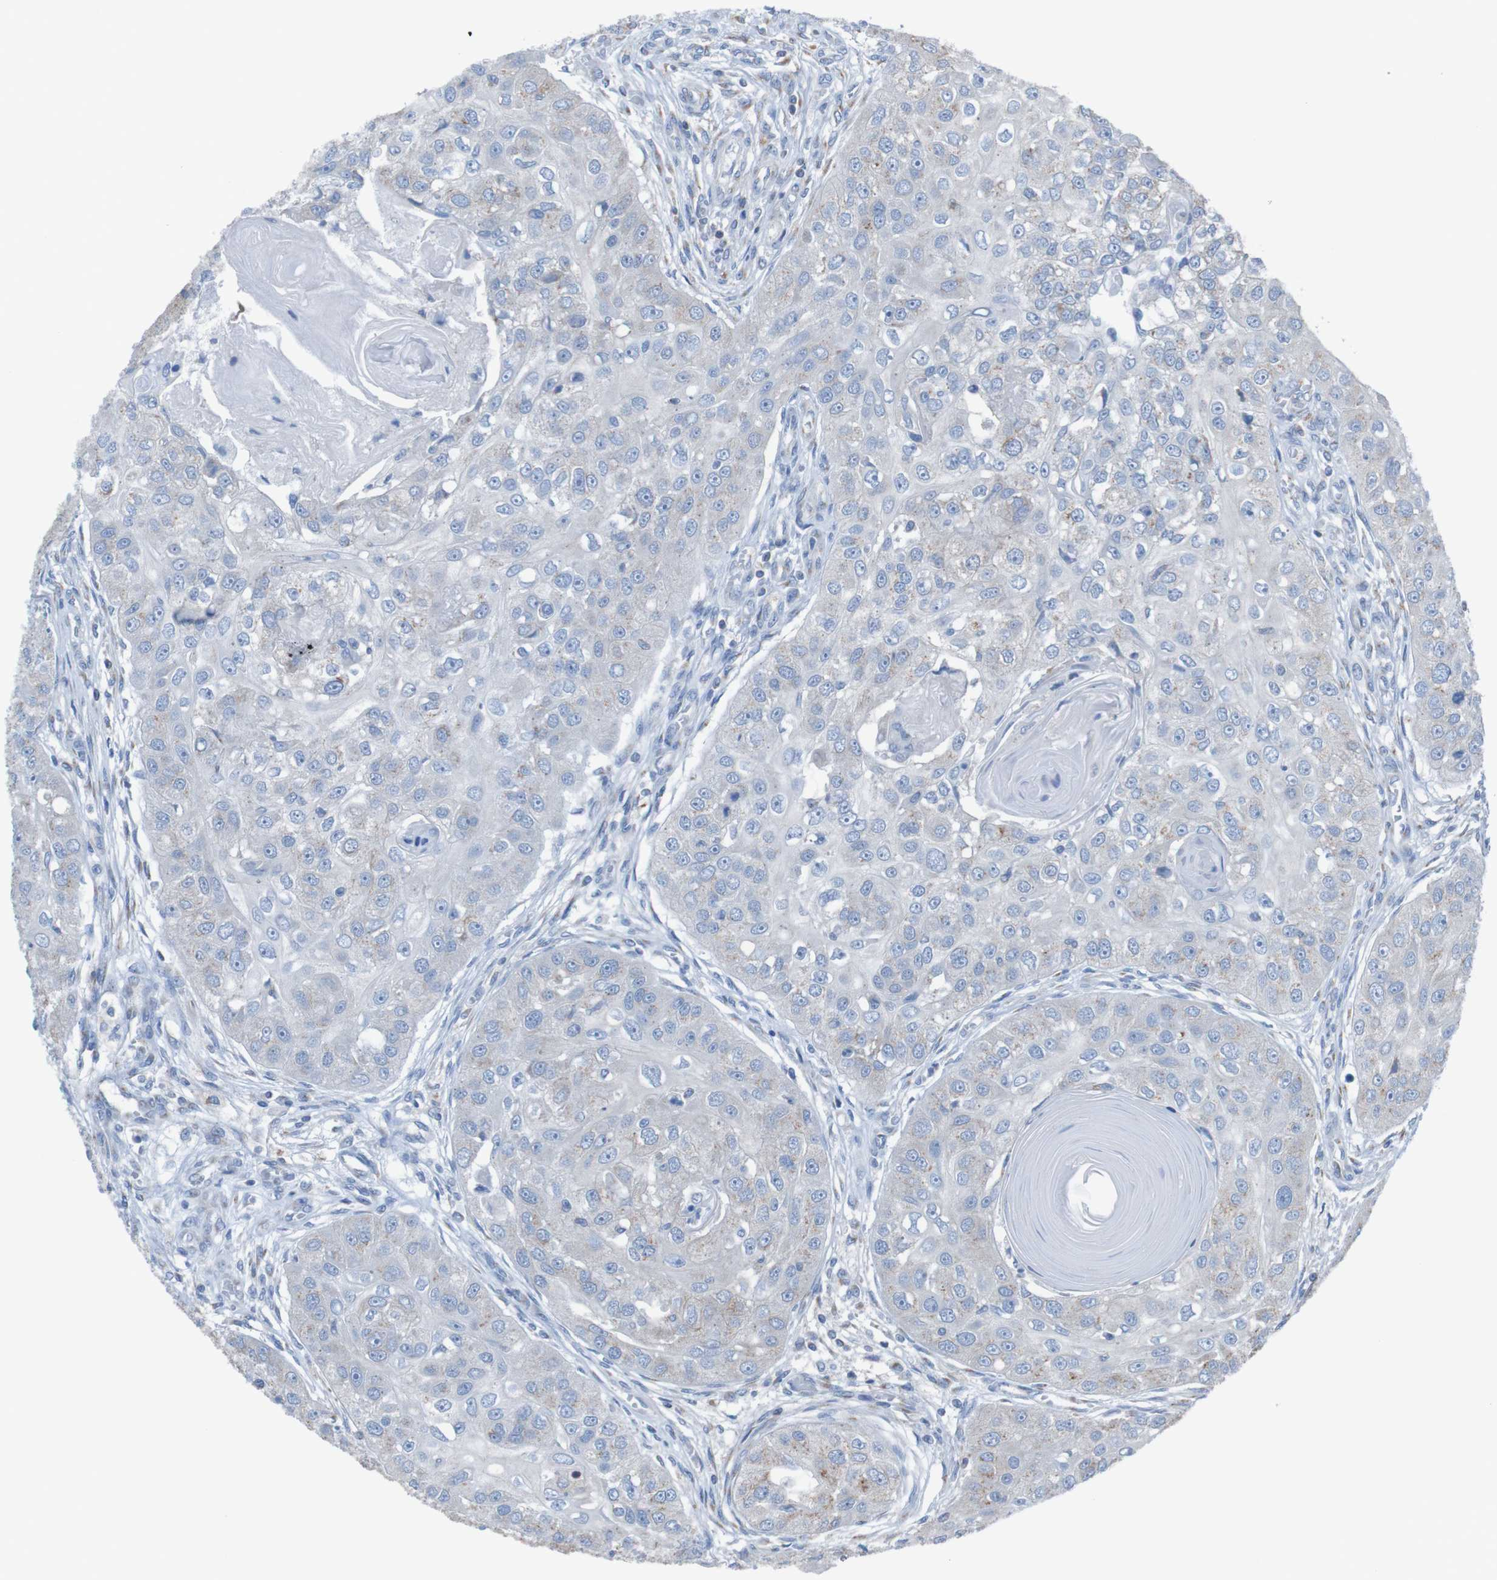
{"staining": {"intensity": "weak", "quantity": "<25%", "location": "cytoplasmic/membranous"}, "tissue": "head and neck cancer", "cell_type": "Tumor cells", "image_type": "cancer", "snomed": [{"axis": "morphology", "description": "Normal tissue, NOS"}, {"axis": "morphology", "description": "Squamous cell carcinoma, NOS"}, {"axis": "topography", "description": "Skeletal muscle"}, {"axis": "topography", "description": "Head-Neck"}], "caption": "A micrograph of human squamous cell carcinoma (head and neck) is negative for staining in tumor cells.", "gene": "MINAR1", "patient": {"sex": "male", "age": 51}}